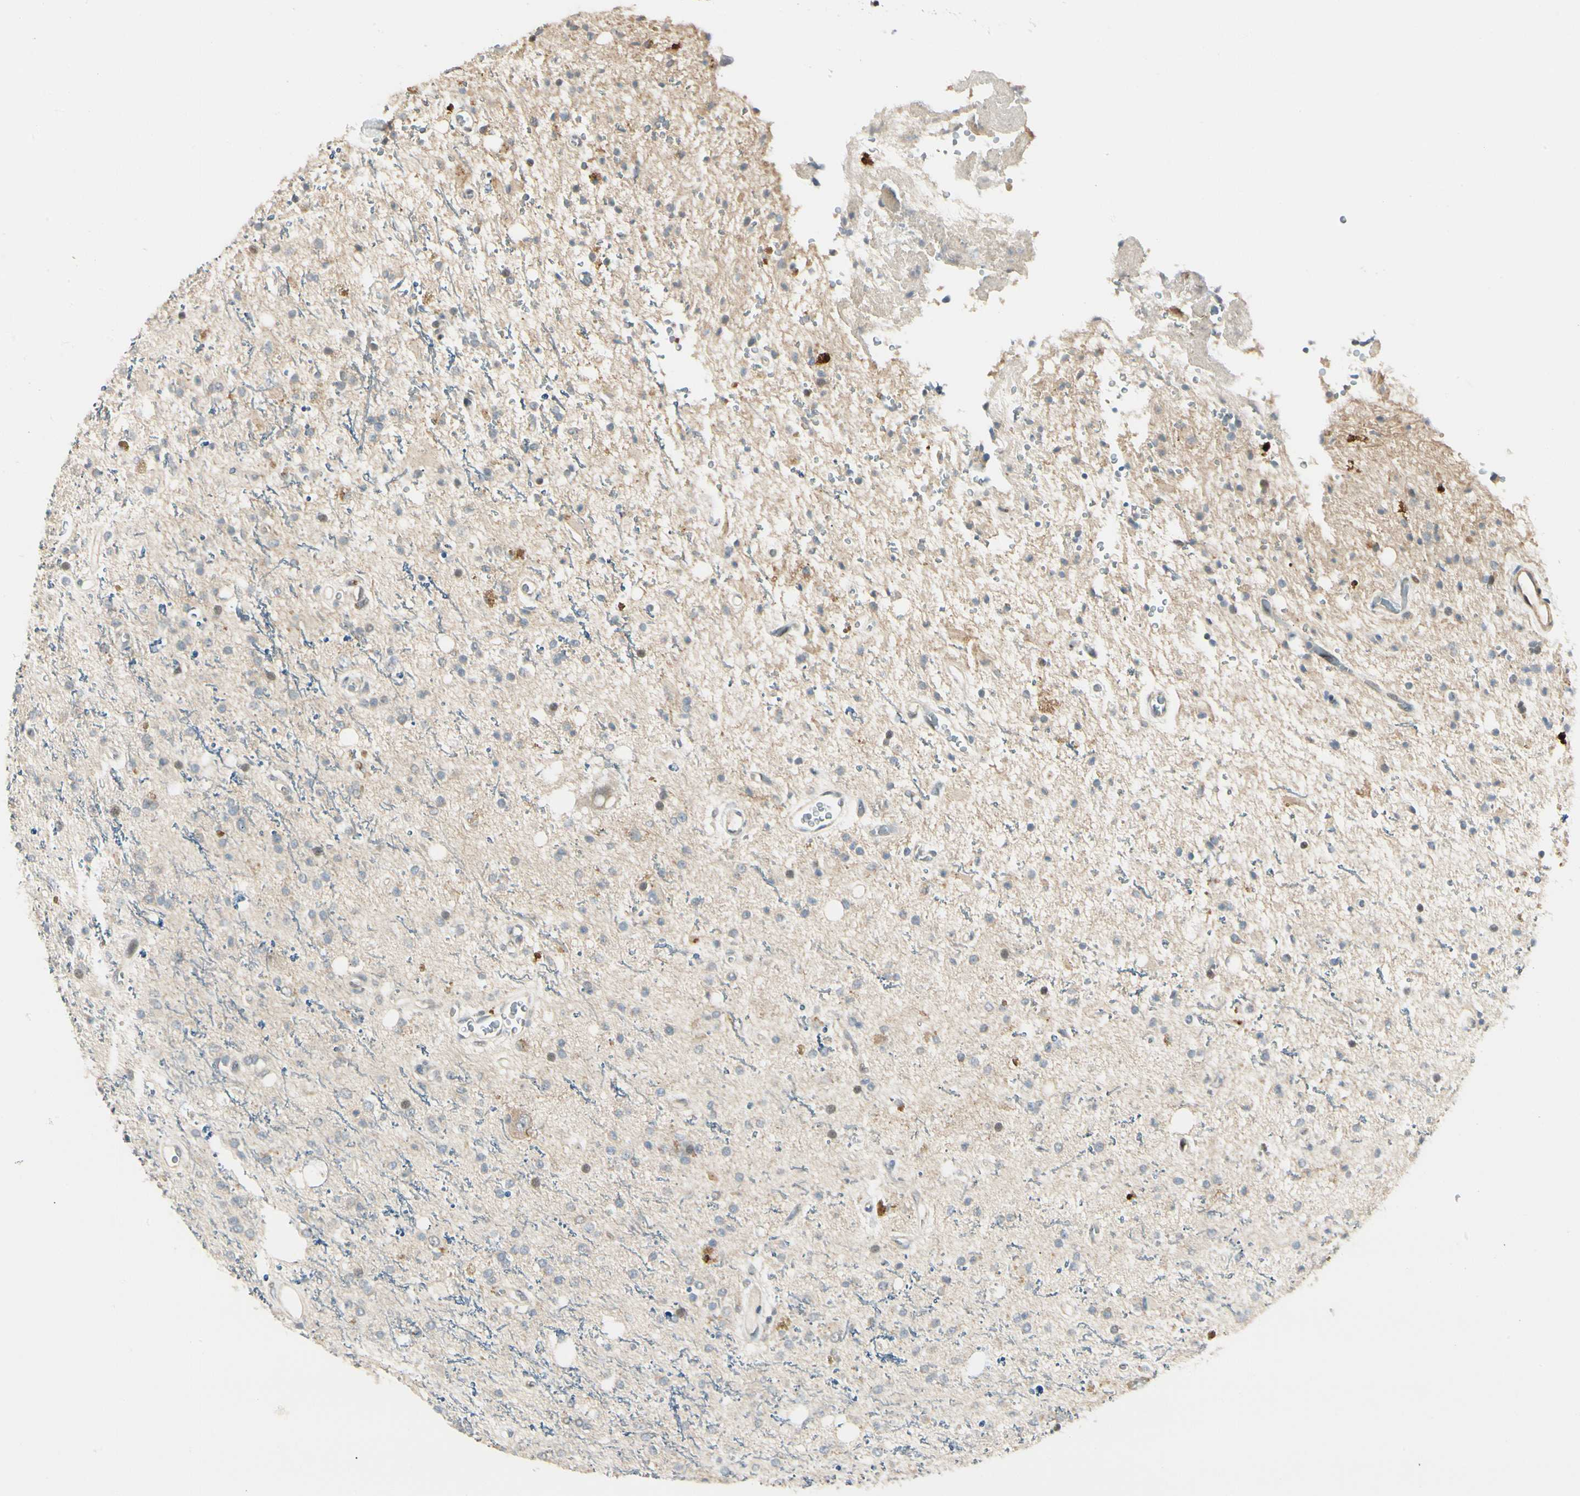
{"staining": {"intensity": "weak", "quantity": "<25%", "location": "nuclear"}, "tissue": "glioma", "cell_type": "Tumor cells", "image_type": "cancer", "snomed": [{"axis": "morphology", "description": "Glioma, malignant, High grade"}, {"axis": "topography", "description": "Brain"}], "caption": "Immunohistochemical staining of human high-grade glioma (malignant) demonstrates no significant expression in tumor cells.", "gene": "P4HA3", "patient": {"sex": "male", "age": 47}}